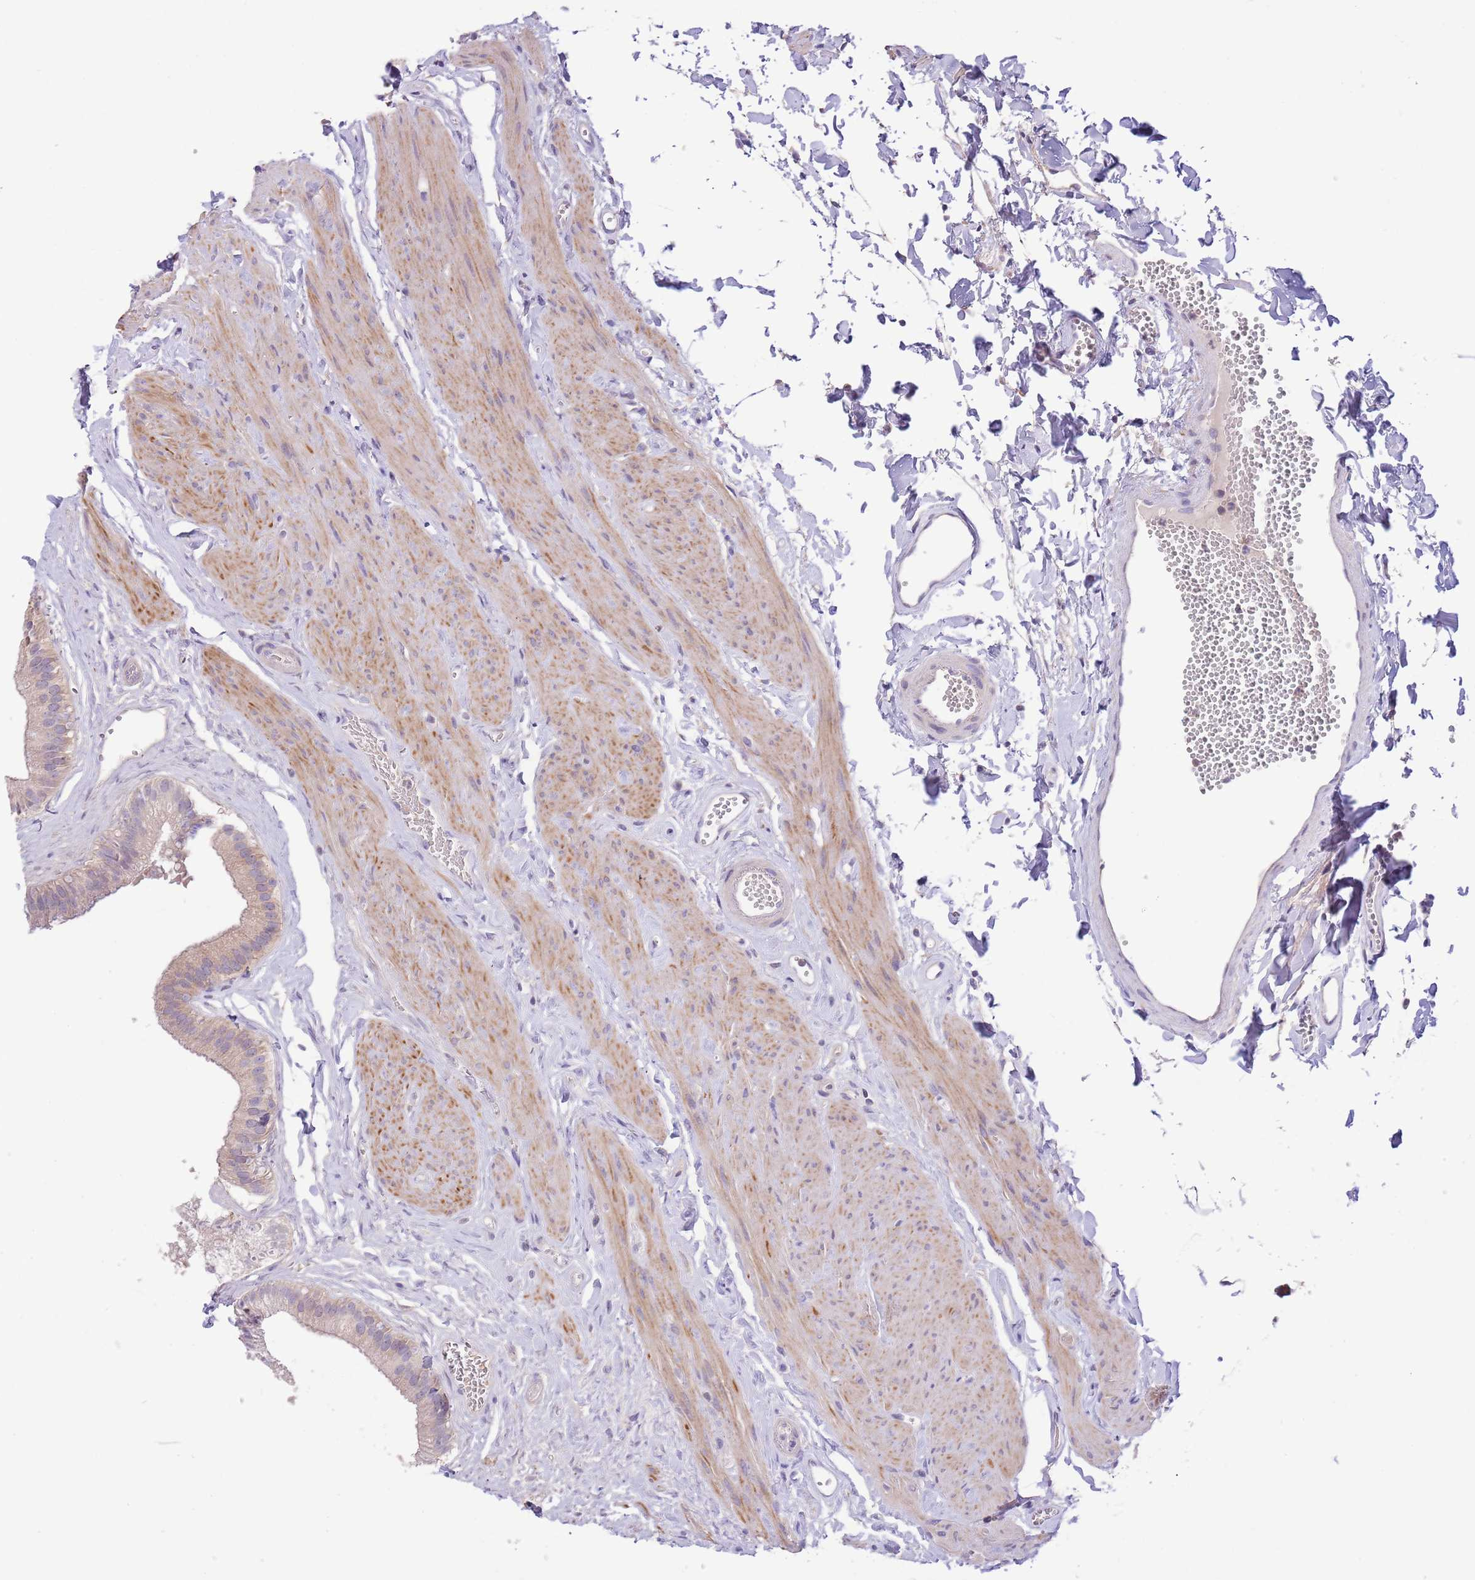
{"staining": {"intensity": "moderate", "quantity": "25%-75%", "location": "cytoplasmic/membranous"}, "tissue": "gallbladder", "cell_type": "Glandular cells", "image_type": "normal", "snomed": [{"axis": "morphology", "description": "Normal tissue, NOS"}, {"axis": "topography", "description": "Gallbladder"}], "caption": "The micrograph reveals immunohistochemical staining of unremarkable gallbladder. There is moderate cytoplasmic/membranous staining is appreciated in about 25%-75% of glandular cells. (DAB IHC, brown staining for protein, blue staining for nuclei).", "gene": "ZNF658", "patient": {"sex": "female", "age": 54}}